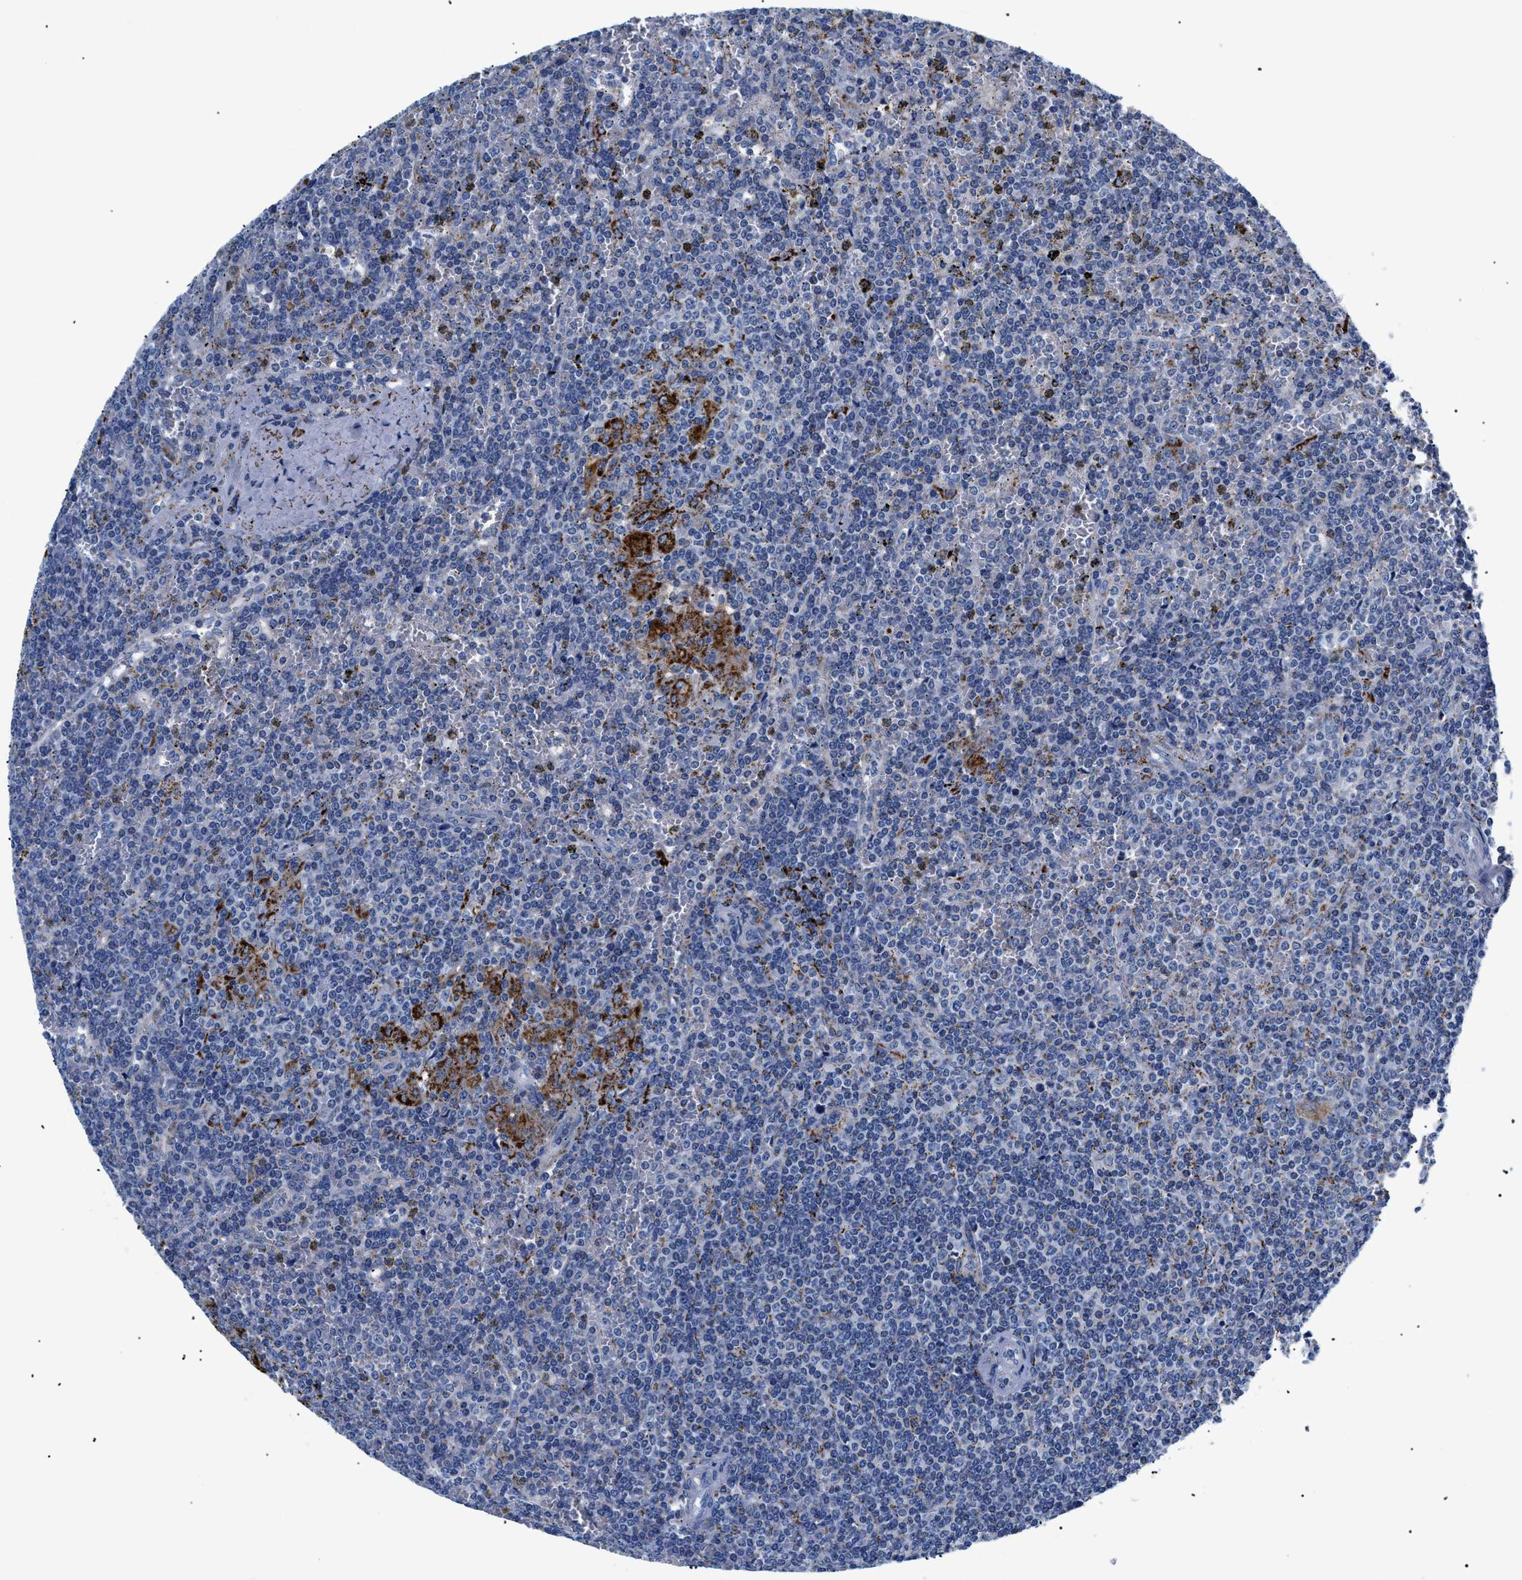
{"staining": {"intensity": "negative", "quantity": "none", "location": "none"}, "tissue": "lymphoma", "cell_type": "Tumor cells", "image_type": "cancer", "snomed": [{"axis": "morphology", "description": "Malignant lymphoma, non-Hodgkin's type, Low grade"}, {"axis": "topography", "description": "Spleen"}], "caption": "The image reveals no staining of tumor cells in malignant lymphoma, non-Hodgkin's type (low-grade).", "gene": "GPR149", "patient": {"sex": "female", "age": 19}}